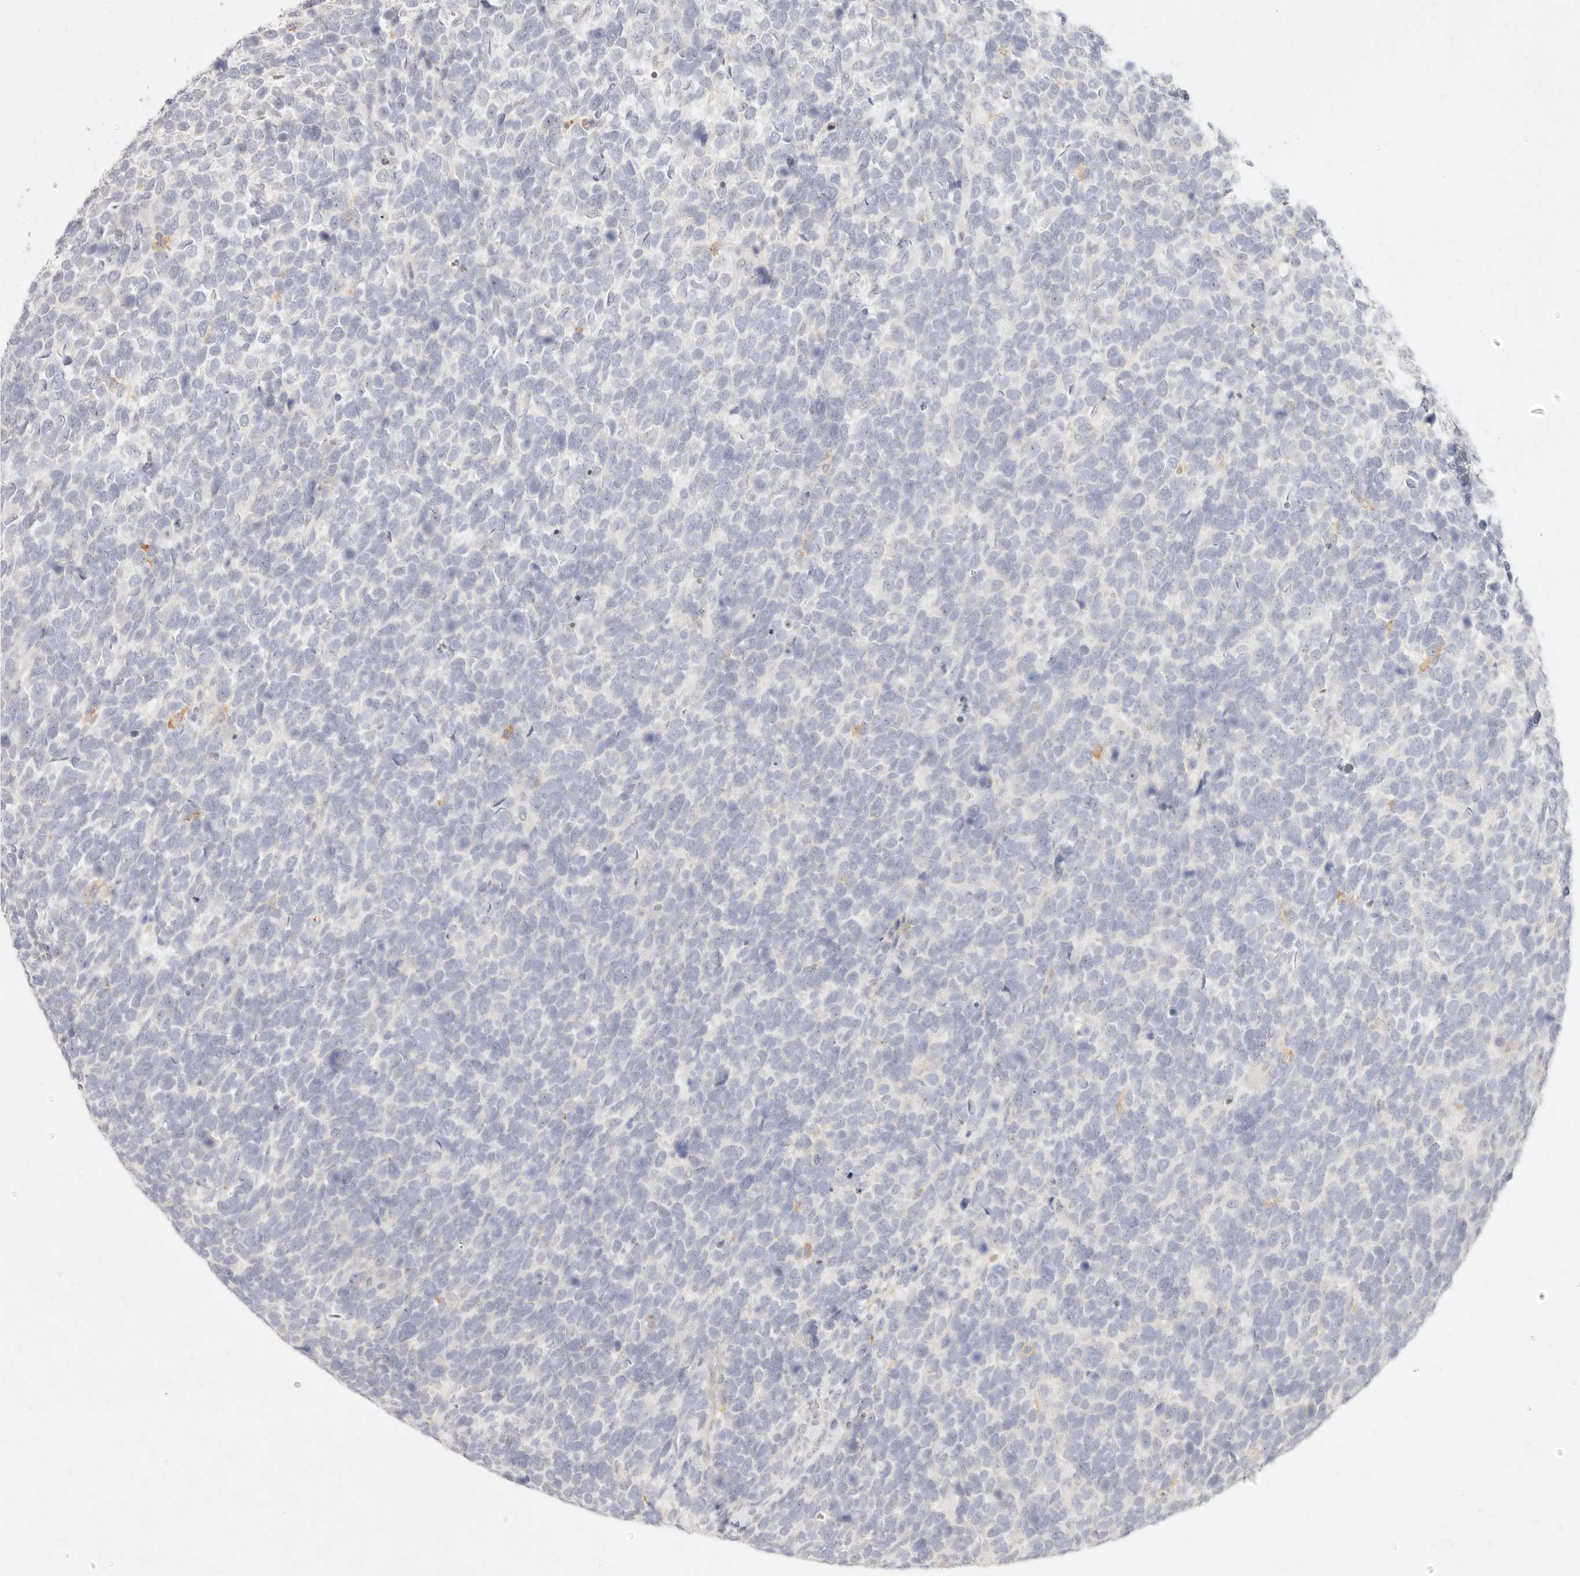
{"staining": {"intensity": "negative", "quantity": "none", "location": "none"}, "tissue": "urothelial cancer", "cell_type": "Tumor cells", "image_type": "cancer", "snomed": [{"axis": "morphology", "description": "Urothelial carcinoma, High grade"}, {"axis": "topography", "description": "Urinary bladder"}], "caption": "This is a image of immunohistochemistry (IHC) staining of high-grade urothelial carcinoma, which shows no staining in tumor cells.", "gene": "GPR84", "patient": {"sex": "female", "age": 82}}